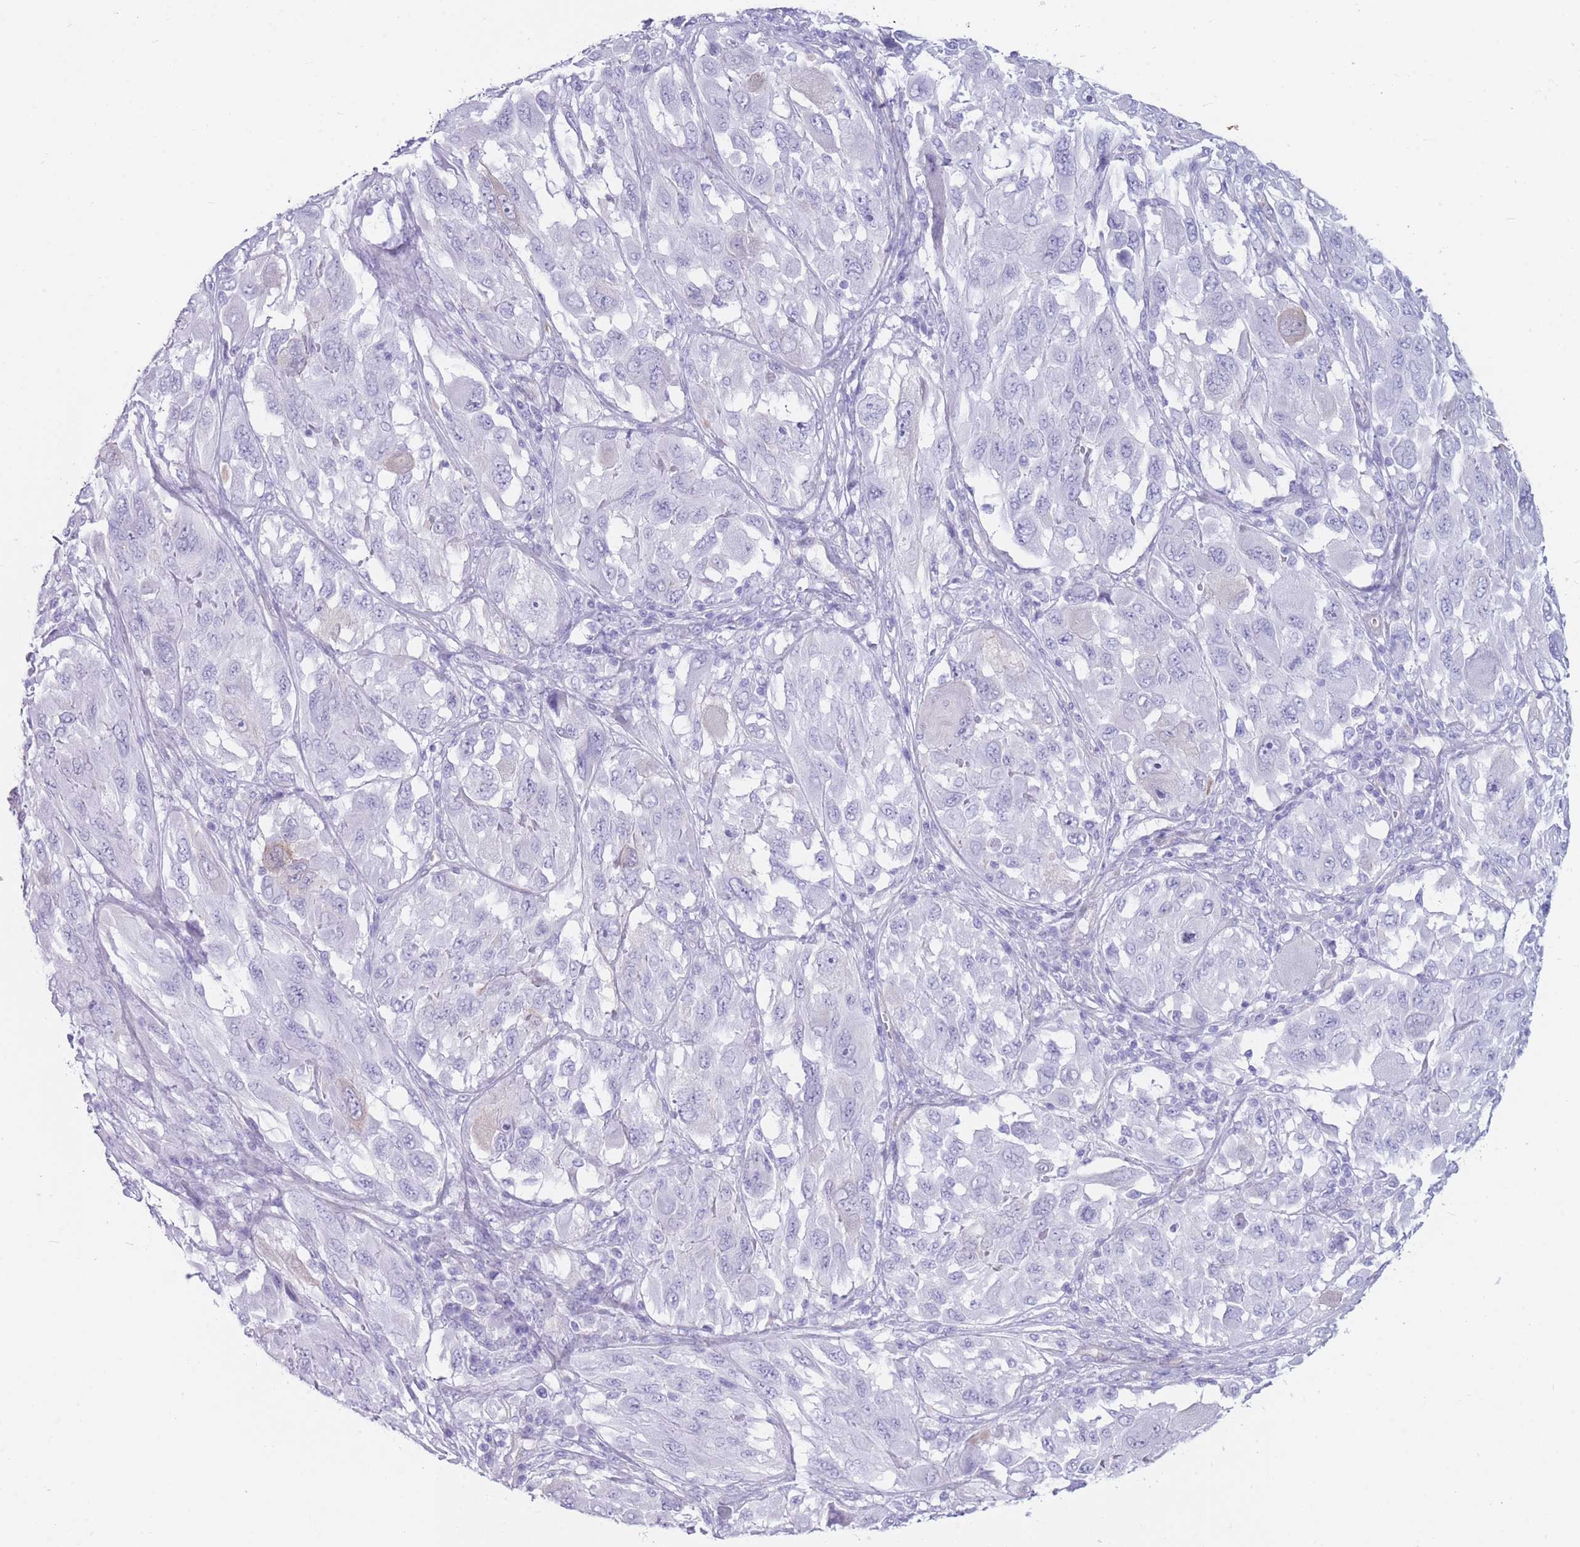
{"staining": {"intensity": "negative", "quantity": "none", "location": "none"}, "tissue": "melanoma", "cell_type": "Tumor cells", "image_type": "cancer", "snomed": [{"axis": "morphology", "description": "Malignant melanoma, NOS"}, {"axis": "topography", "description": "Skin"}], "caption": "Immunohistochemistry (IHC) of melanoma demonstrates no expression in tumor cells.", "gene": "MTSS2", "patient": {"sex": "female", "age": 91}}